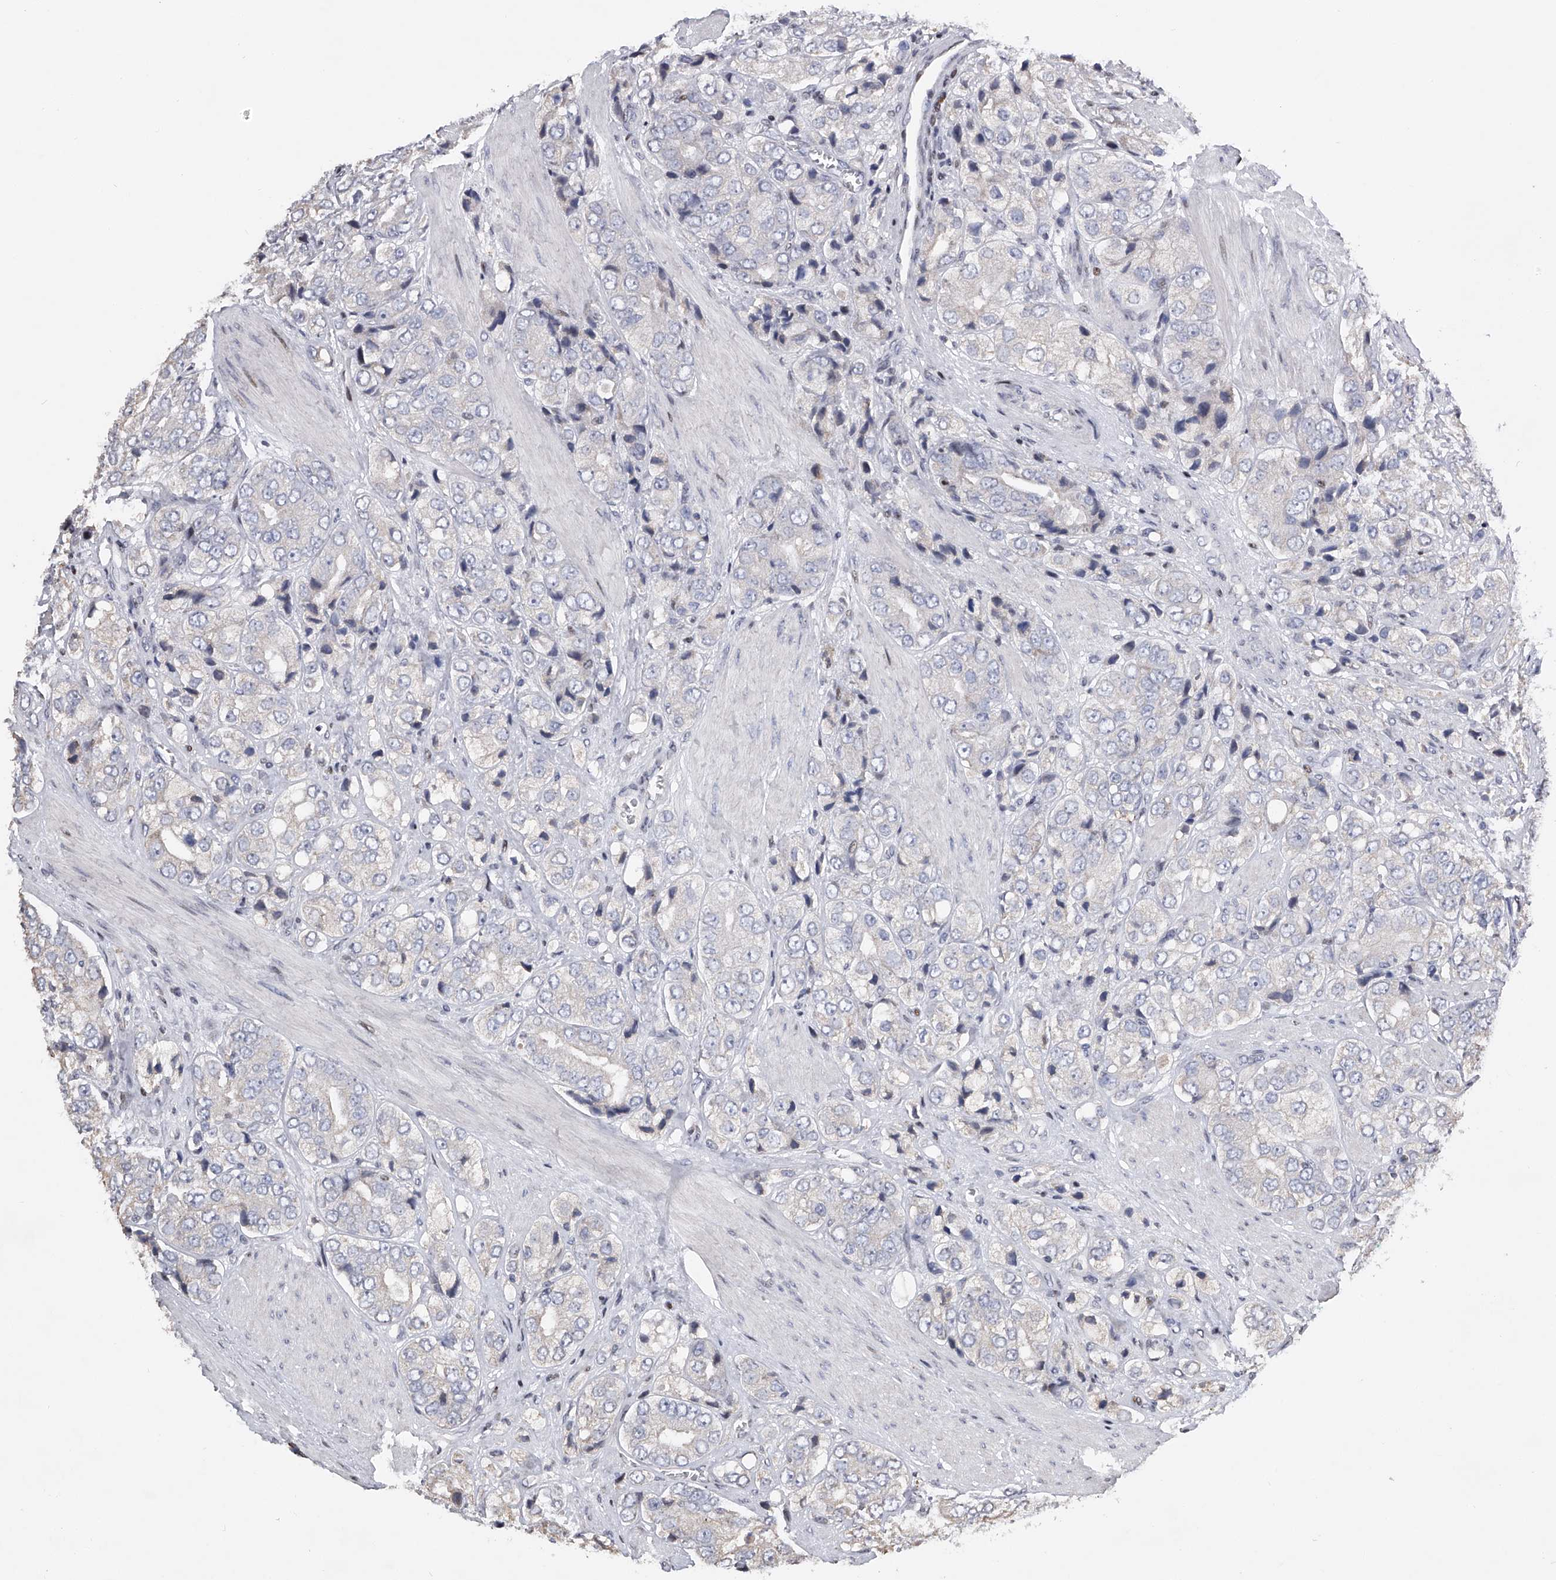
{"staining": {"intensity": "negative", "quantity": "none", "location": "none"}, "tissue": "prostate cancer", "cell_type": "Tumor cells", "image_type": "cancer", "snomed": [{"axis": "morphology", "description": "Adenocarcinoma, High grade"}, {"axis": "topography", "description": "Prostate"}], "caption": "Tumor cells are negative for brown protein staining in prostate adenocarcinoma (high-grade).", "gene": "RWDD2A", "patient": {"sex": "male", "age": 50}}